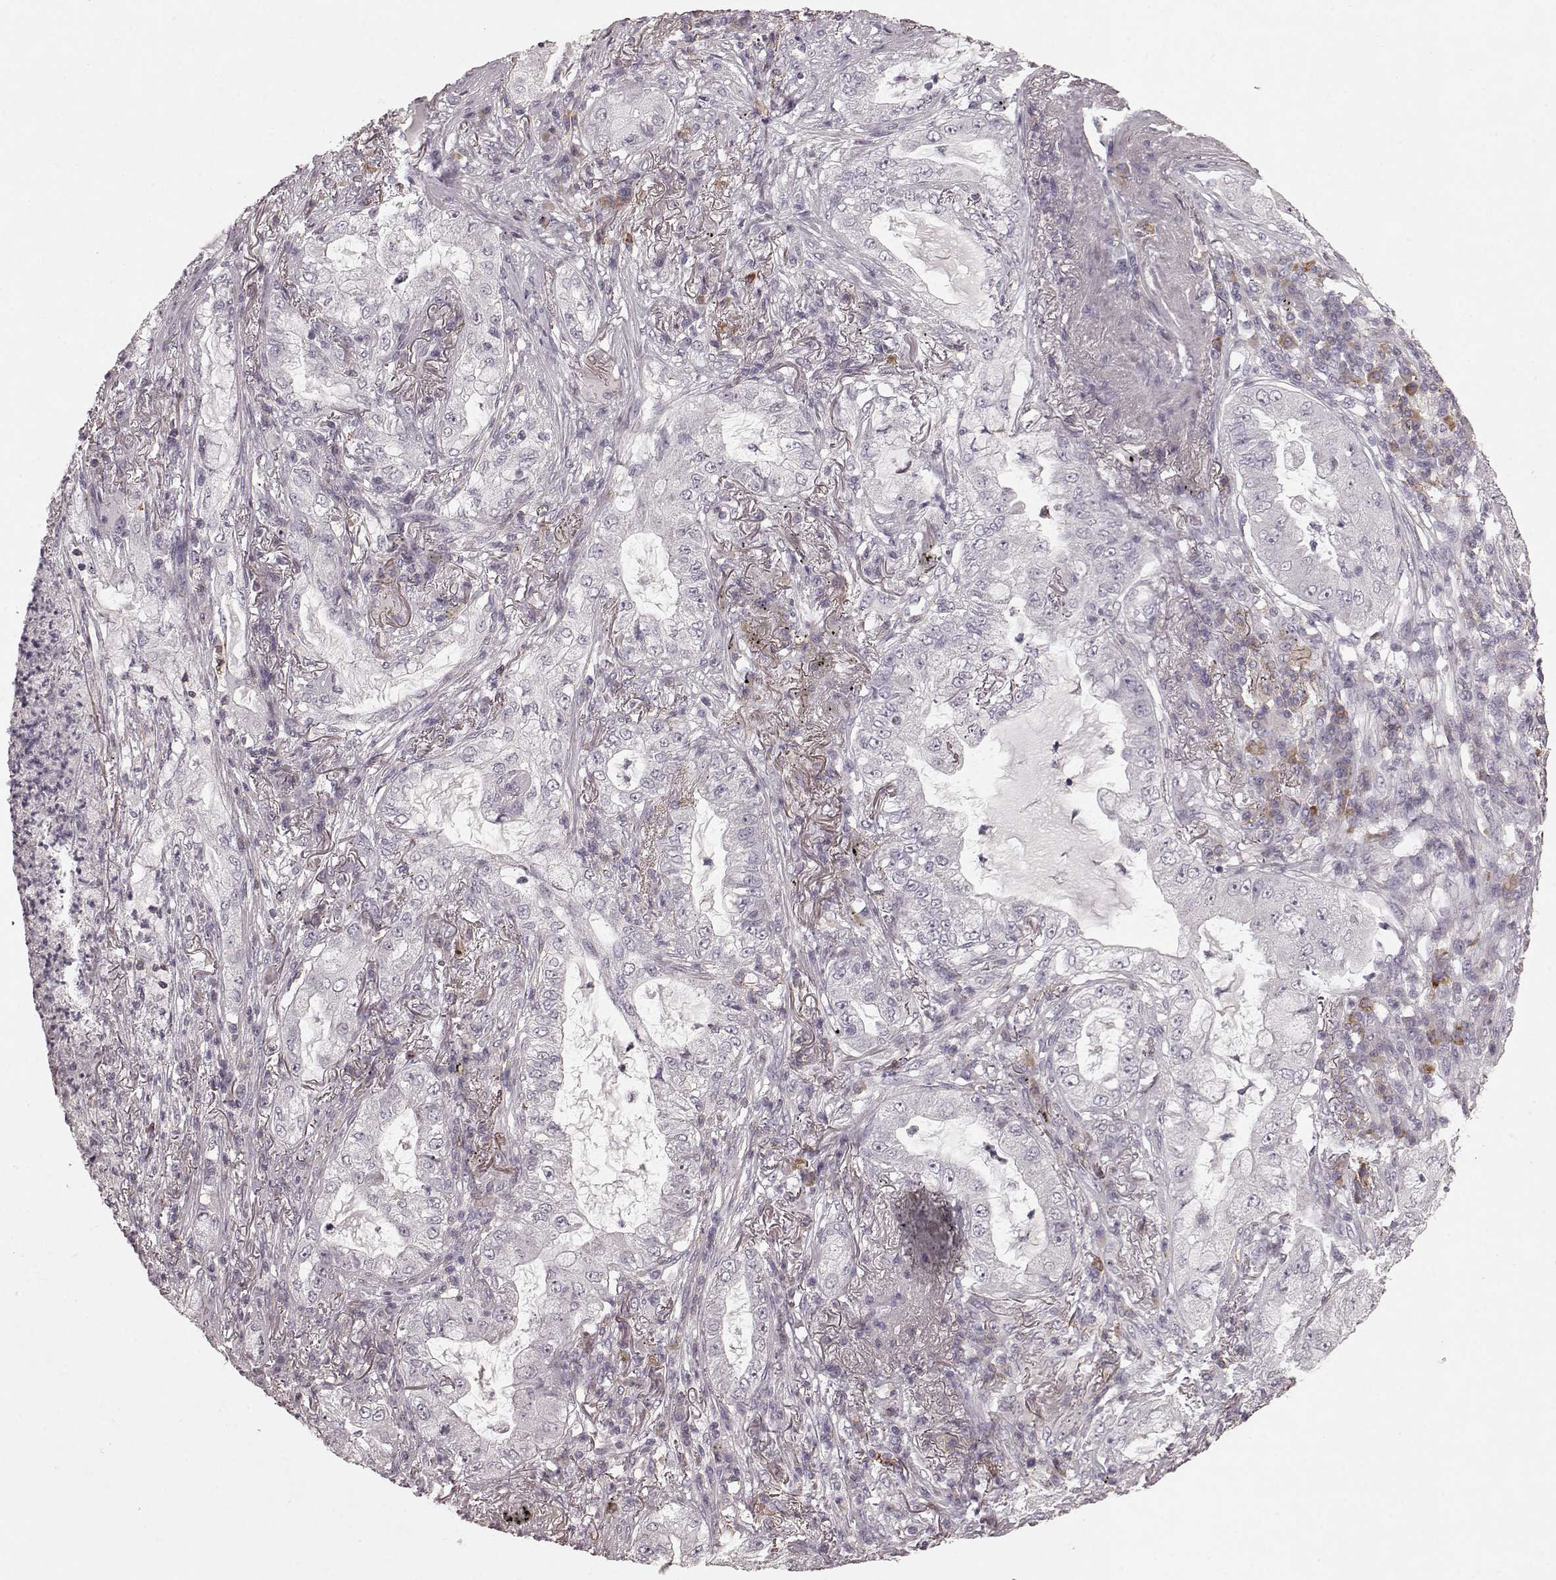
{"staining": {"intensity": "negative", "quantity": "none", "location": "none"}, "tissue": "lung cancer", "cell_type": "Tumor cells", "image_type": "cancer", "snomed": [{"axis": "morphology", "description": "Adenocarcinoma, NOS"}, {"axis": "topography", "description": "Lung"}], "caption": "Immunohistochemistry (IHC) of lung cancer (adenocarcinoma) exhibits no positivity in tumor cells.", "gene": "CD28", "patient": {"sex": "female", "age": 73}}